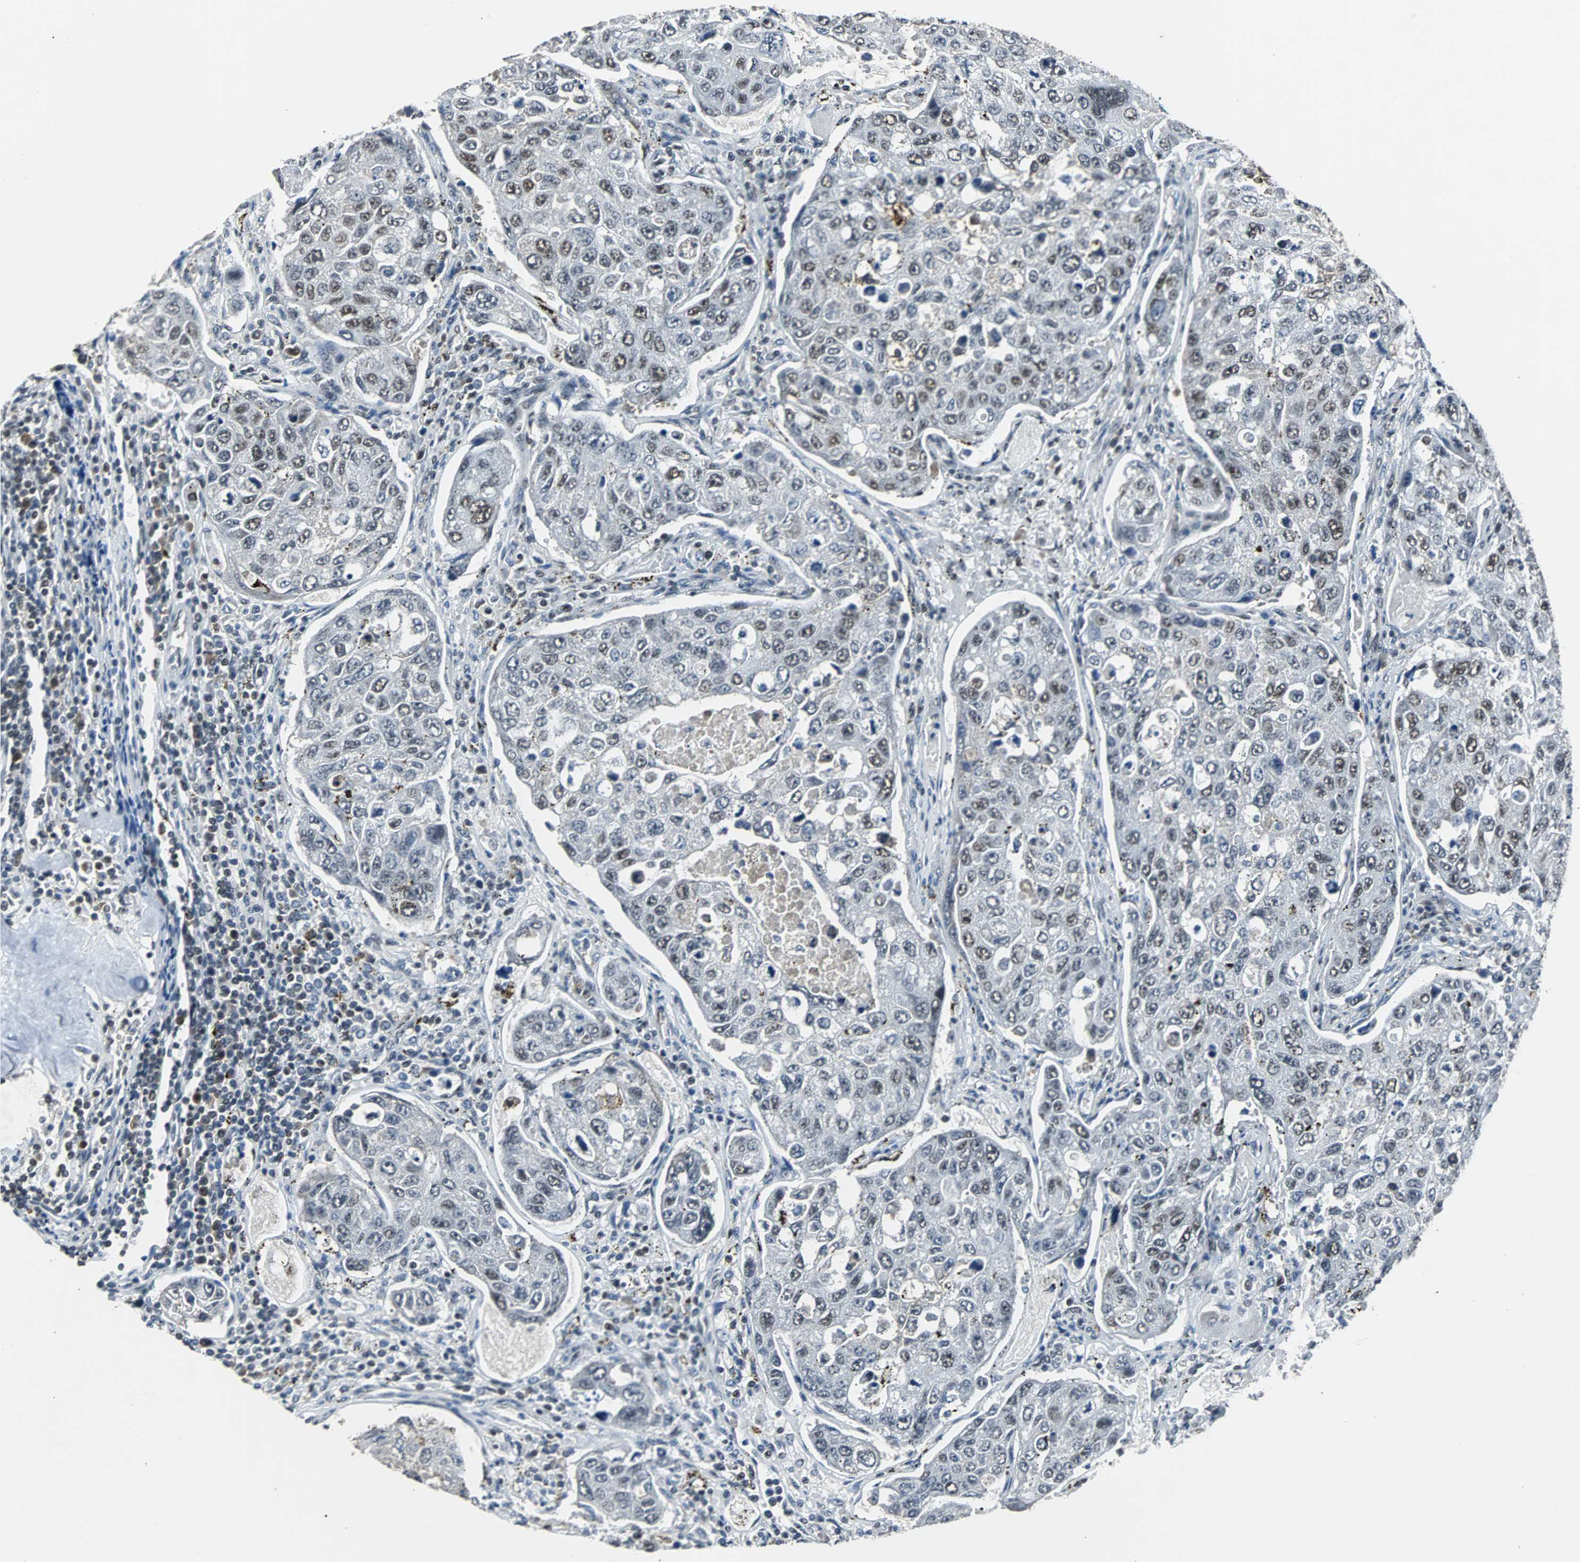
{"staining": {"intensity": "weak", "quantity": "<25%", "location": "nuclear"}, "tissue": "urothelial cancer", "cell_type": "Tumor cells", "image_type": "cancer", "snomed": [{"axis": "morphology", "description": "Urothelial carcinoma, High grade"}, {"axis": "topography", "description": "Lymph node"}, {"axis": "topography", "description": "Urinary bladder"}], "caption": "A micrograph of human urothelial cancer is negative for staining in tumor cells.", "gene": "USP28", "patient": {"sex": "male", "age": 51}}